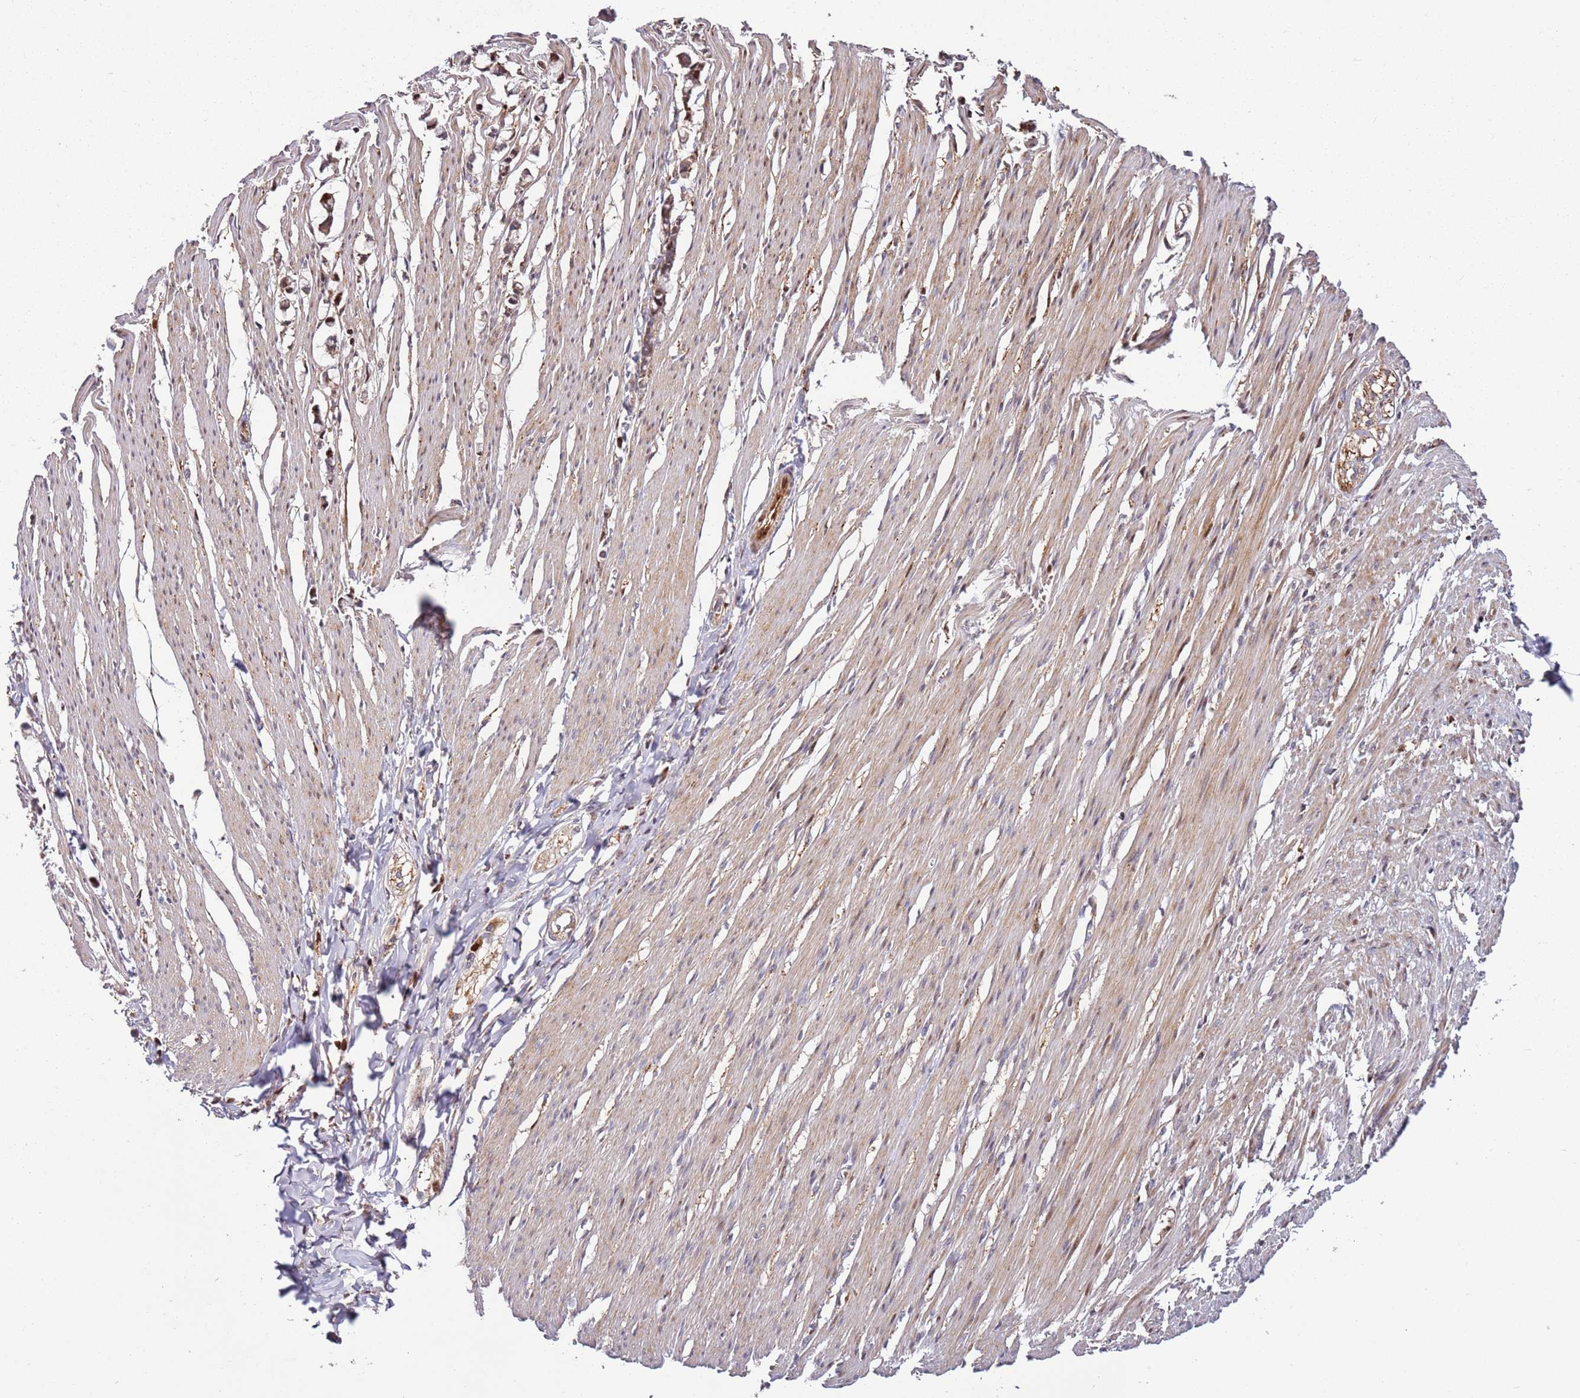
{"staining": {"intensity": "moderate", "quantity": "25%-75%", "location": "cytoplasmic/membranous"}, "tissue": "smooth muscle", "cell_type": "Smooth muscle cells", "image_type": "normal", "snomed": [{"axis": "morphology", "description": "Normal tissue, NOS"}, {"axis": "morphology", "description": "Adenocarcinoma, NOS"}, {"axis": "topography", "description": "Colon"}, {"axis": "topography", "description": "Peripheral nerve tissue"}], "caption": "Protein expression analysis of unremarkable smooth muscle exhibits moderate cytoplasmic/membranous expression in approximately 25%-75% of smooth muscle cells. Nuclei are stained in blue.", "gene": "RHBDL1", "patient": {"sex": "male", "age": 14}}